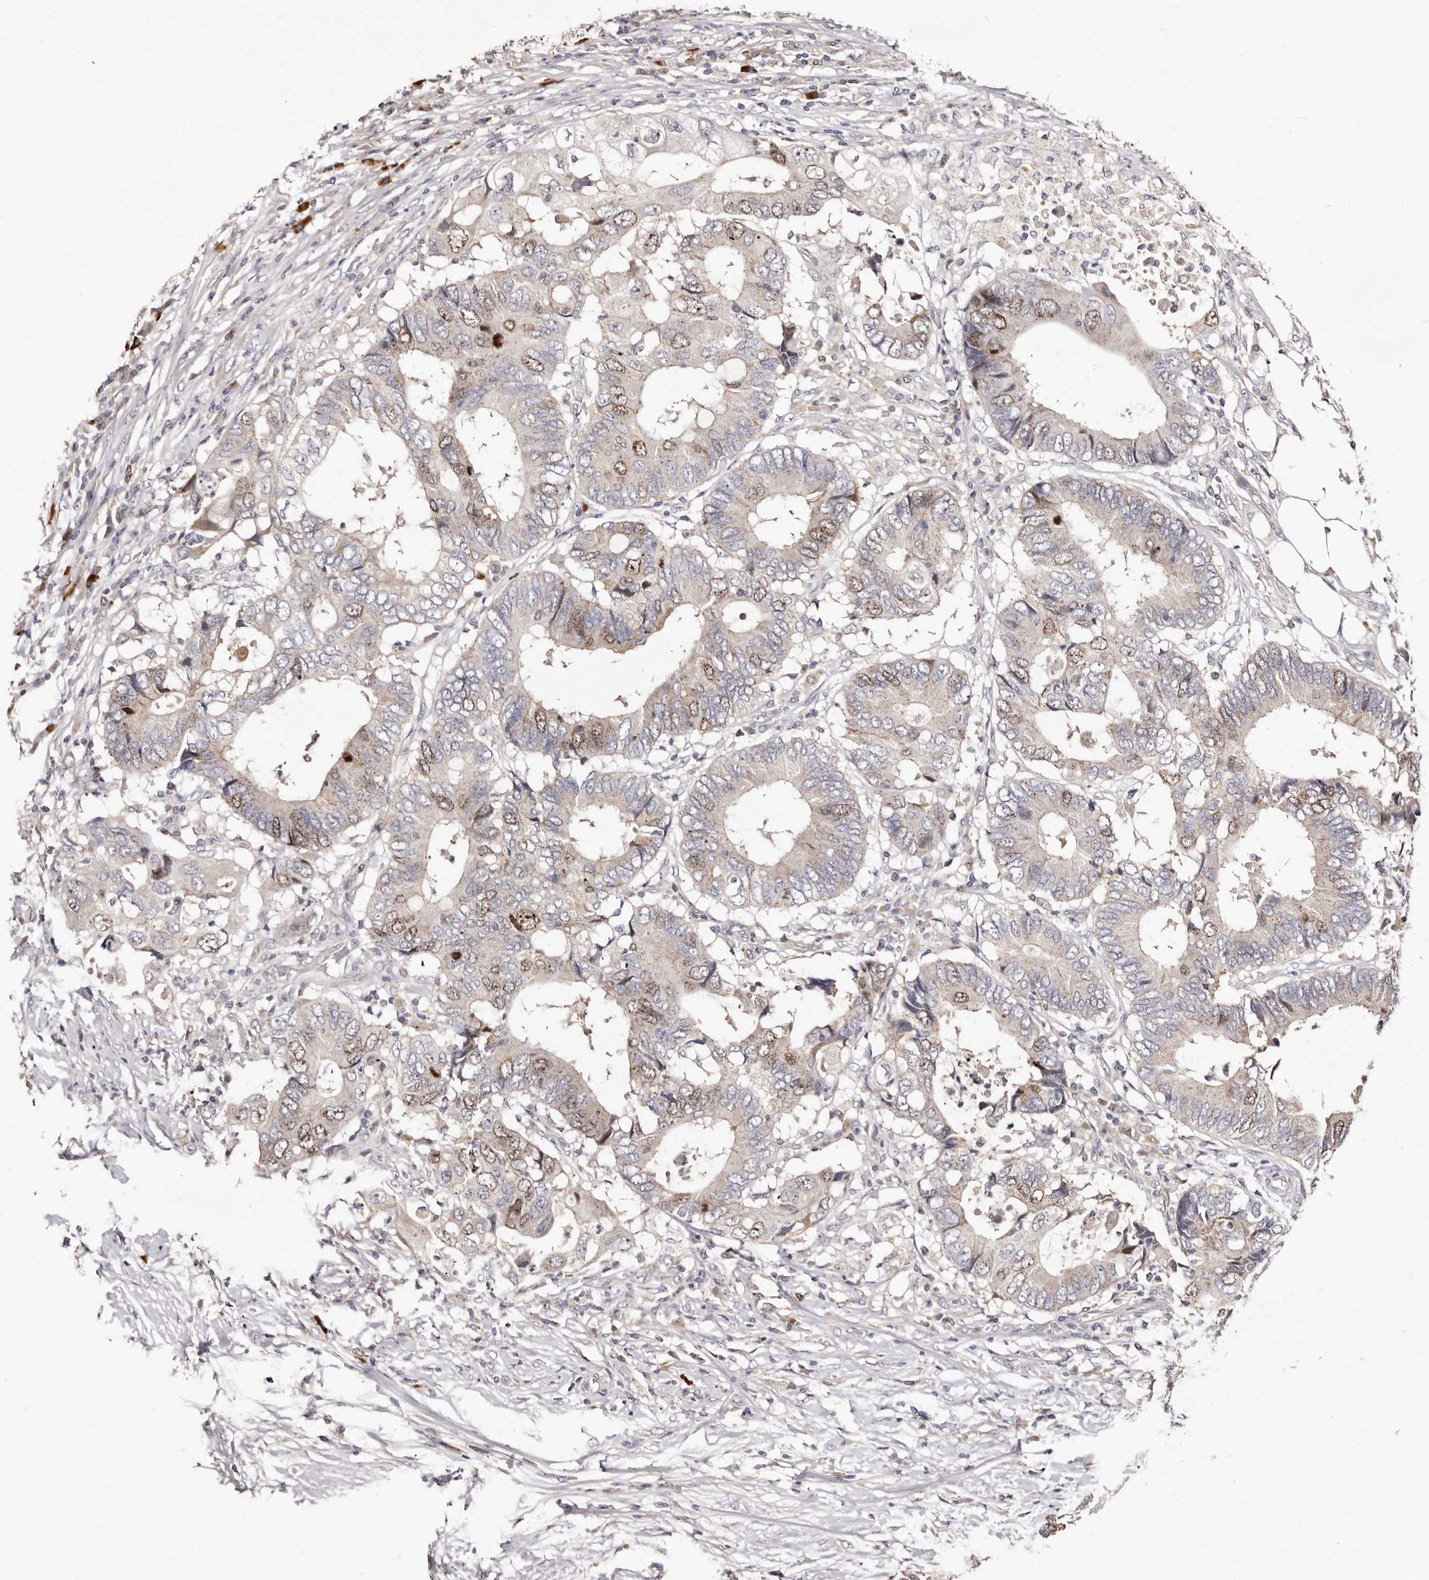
{"staining": {"intensity": "moderate", "quantity": "<25%", "location": "cytoplasmic/membranous,nuclear"}, "tissue": "colorectal cancer", "cell_type": "Tumor cells", "image_type": "cancer", "snomed": [{"axis": "morphology", "description": "Adenocarcinoma, NOS"}, {"axis": "topography", "description": "Colon"}], "caption": "An immunohistochemistry (IHC) micrograph of tumor tissue is shown. Protein staining in brown shows moderate cytoplasmic/membranous and nuclear positivity in colorectal cancer within tumor cells.", "gene": "CDCA8", "patient": {"sex": "male", "age": 71}}